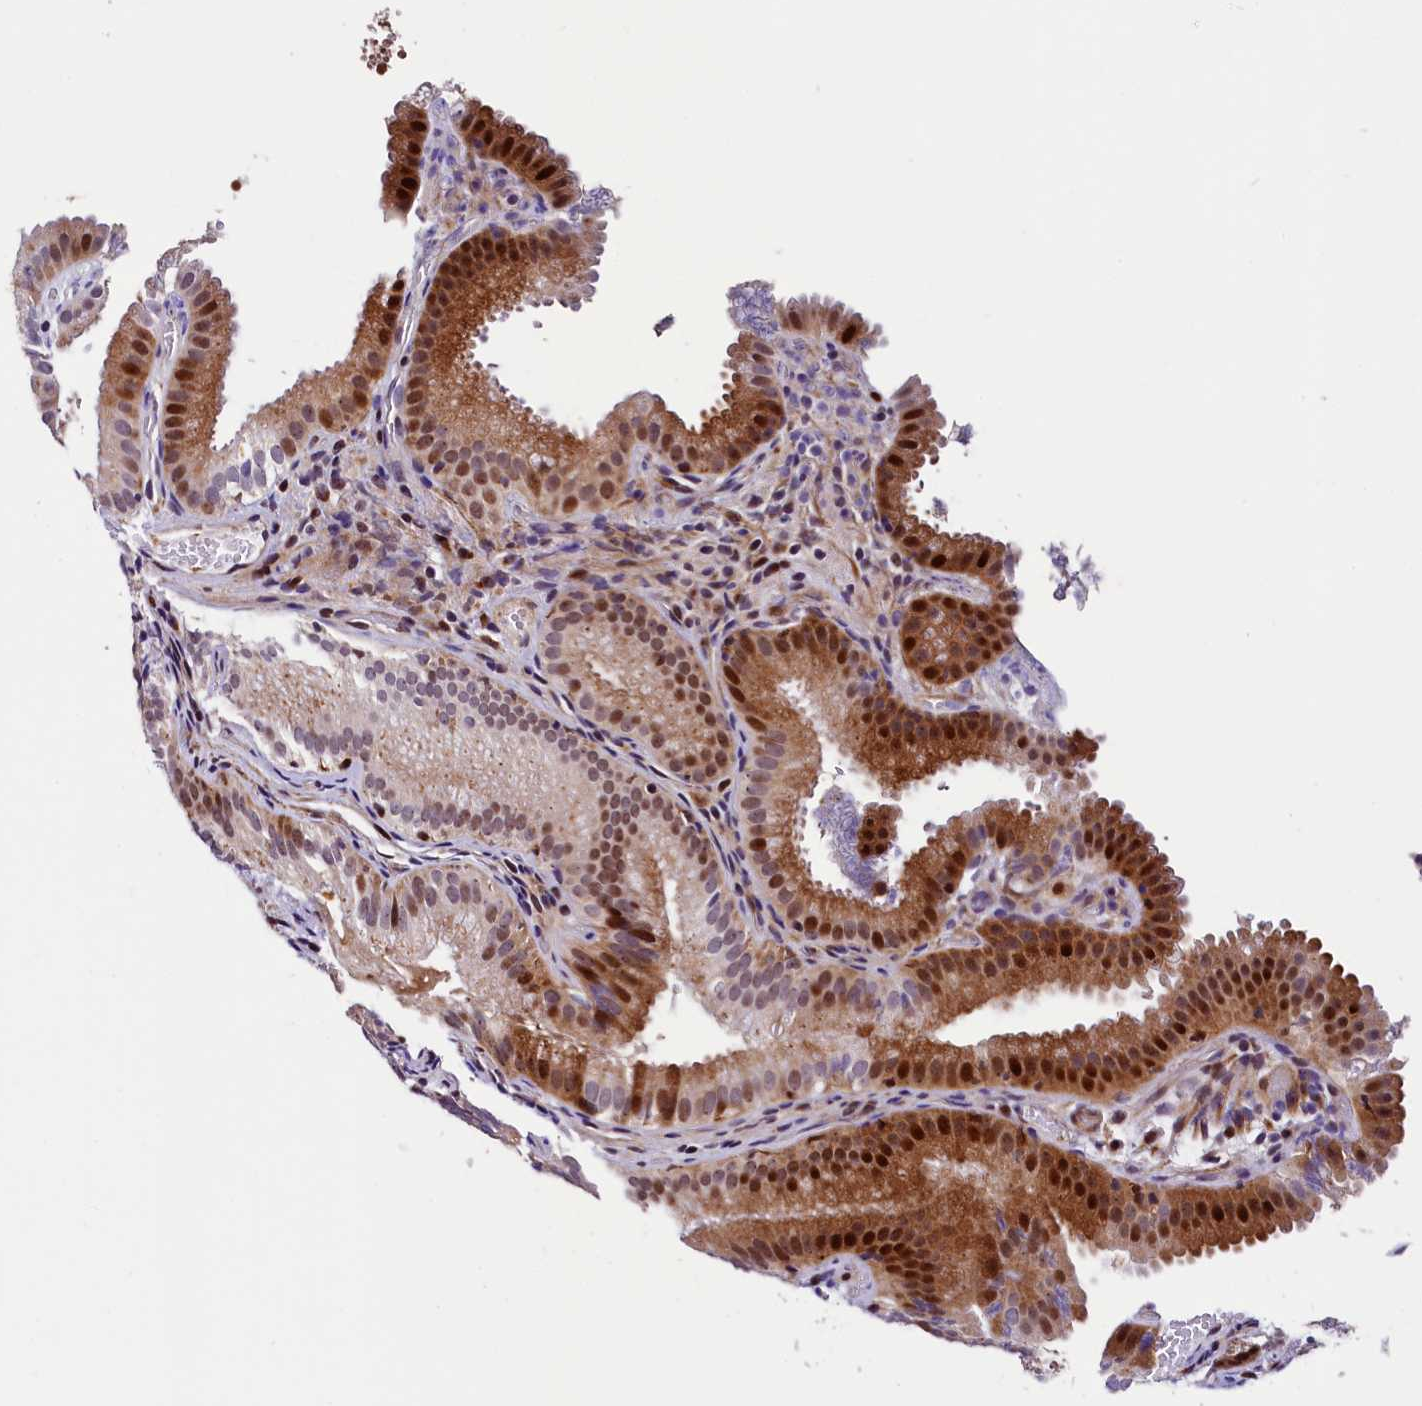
{"staining": {"intensity": "strong", "quantity": "25%-75%", "location": "cytoplasmic/membranous,nuclear"}, "tissue": "gallbladder", "cell_type": "Glandular cells", "image_type": "normal", "snomed": [{"axis": "morphology", "description": "Normal tissue, NOS"}, {"axis": "topography", "description": "Gallbladder"}], "caption": "Brown immunohistochemical staining in benign human gallbladder shows strong cytoplasmic/membranous,nuclear staining in approximately 25%-75% of glandular cells.", "gene": "TRMT112", "patient": {"sex": "female", "age": 30}}